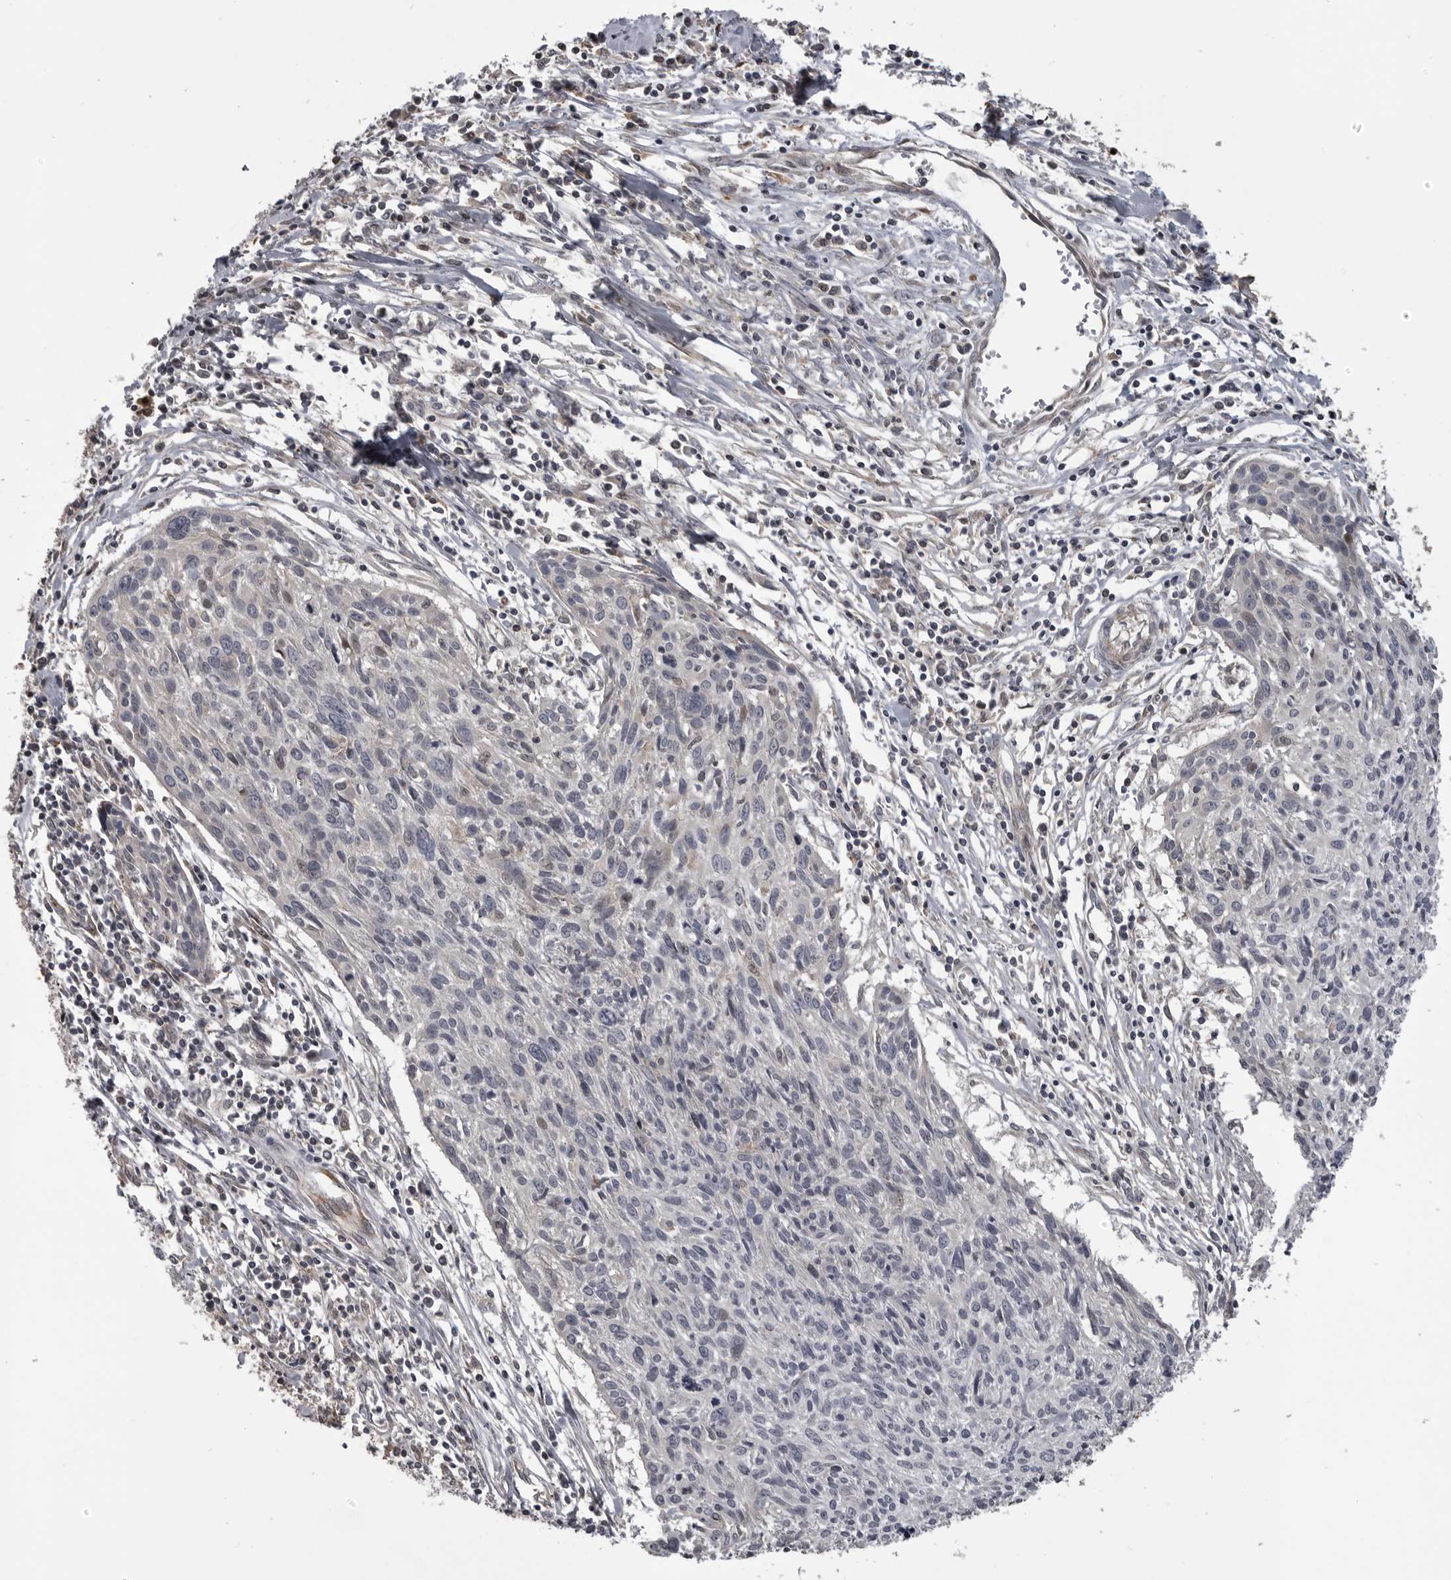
{"staining": {"intensity": "negative", "quantity": "none", "location": "none"}, "tissue": "cervical cancer", "cell_type": "Tumor cells", "image_type": "cancer", "snomed": [{"axis": "morphology", "description": "Squamous cell carcinoma, NOS"}, {"axis": "topography", "description": "Cervix"}], "caption": "A photomicrograph of cervical squamous cell carcinoma stained for a protein displays no brown staining in tumor cells.", "gene": "ZNRF1", "patient": {"sex": "female", "age": 51}}